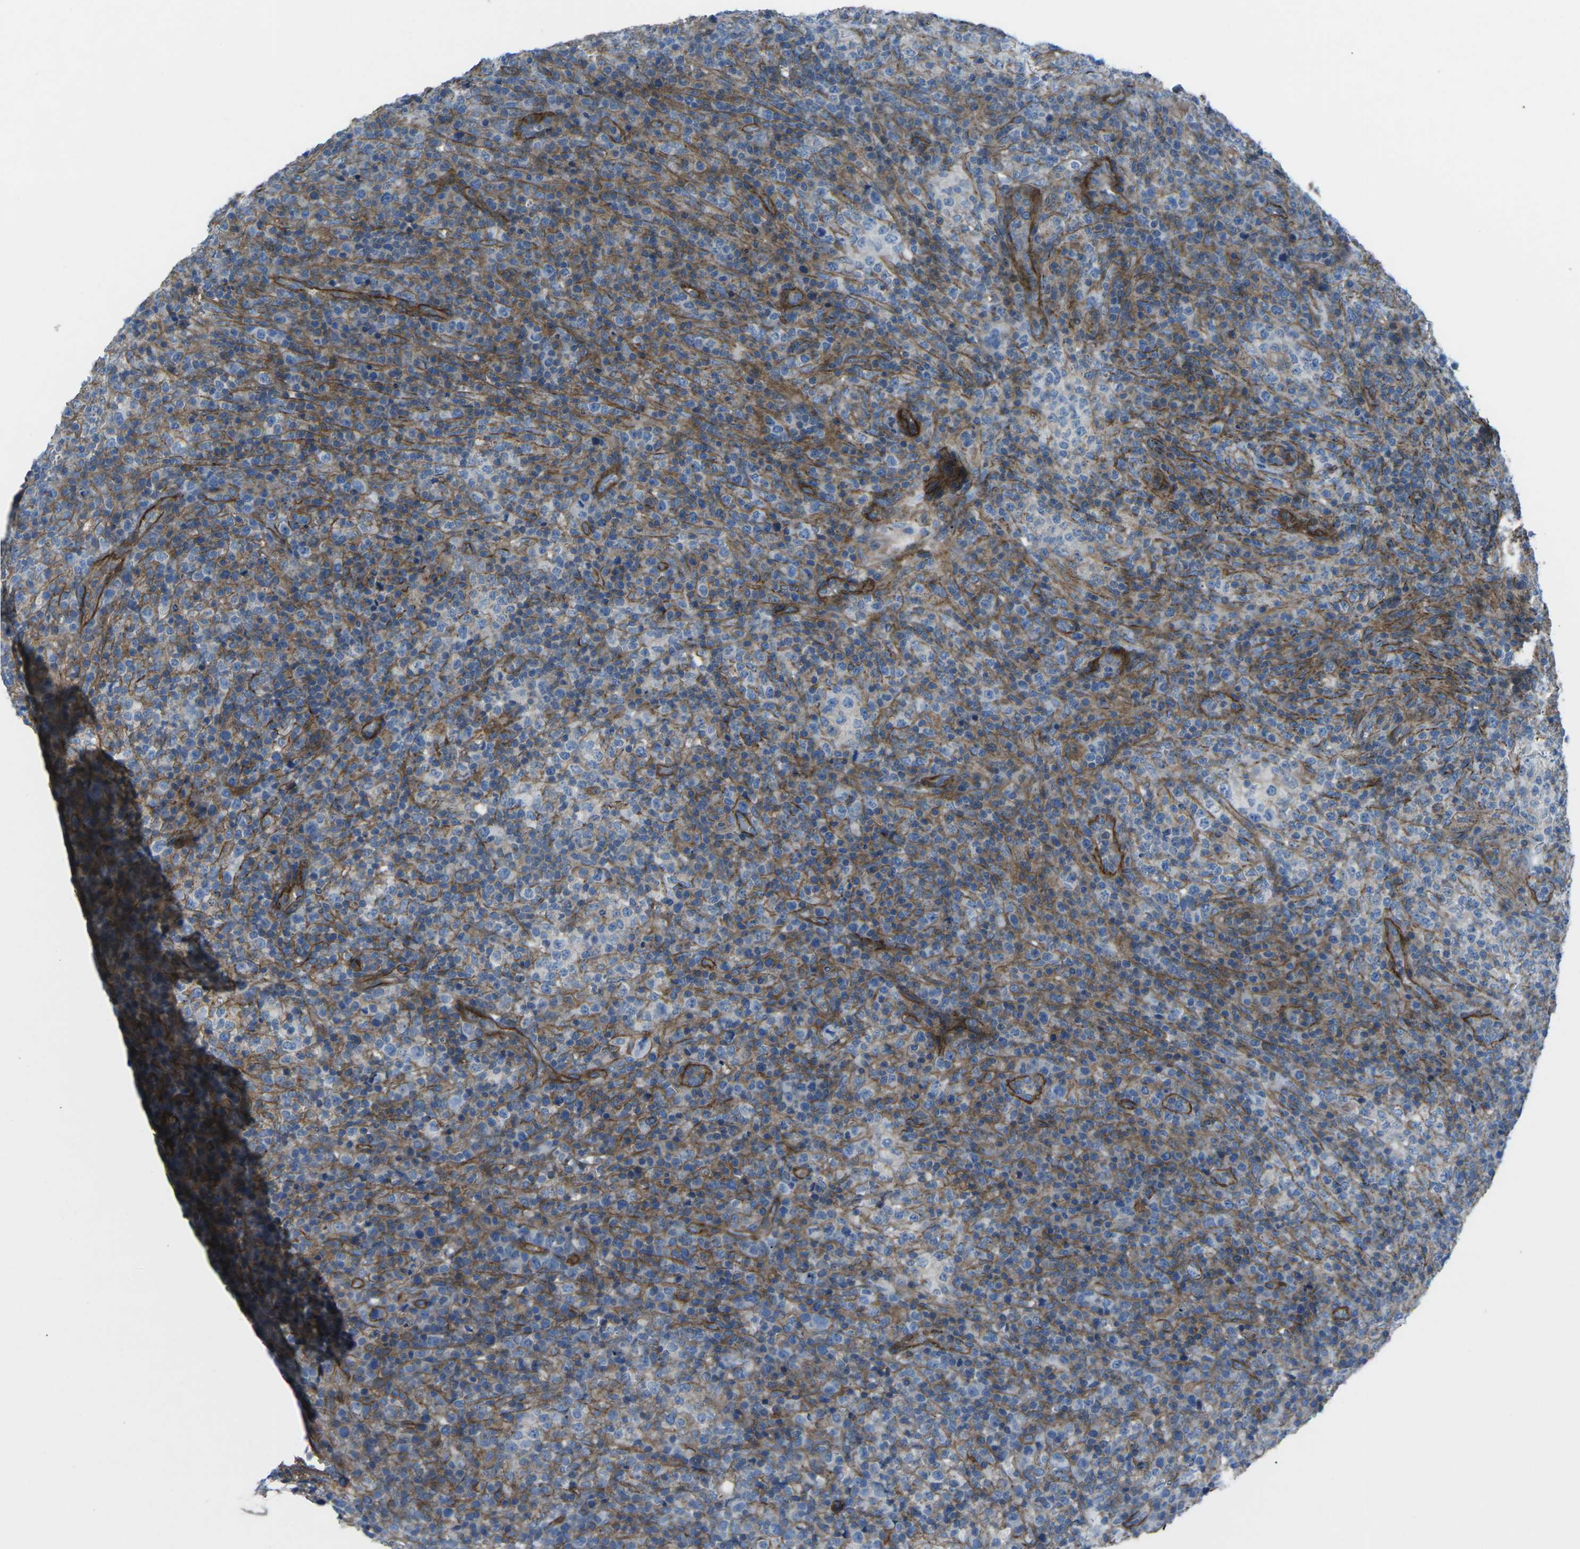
{"staining": {"intensity": "weak", "quantity": "25%-75%", "location": "cytoplasmic/membranous"}, "tissue": "lymphoma", "cell_type": "Tumor cells", "image_type": "cancer", "snomed": [{"axis": "morphology", "description": "Malignant lymphoma, non-Hodgkin's type, High grade"}, {"axis": "topography", "description": "Lymph node"}], "caption": "IHC micrograph of neoplastic tissue: lymphoma stained using IHC demonstrates low levels of weak protein expression localized specifically in the cytoplasmic/membranous of tumor cells, appearing as a cytoplasmic/membranous brown color.", "gene": "UTRN", "patient": {"sex": "female", "age": 76}}